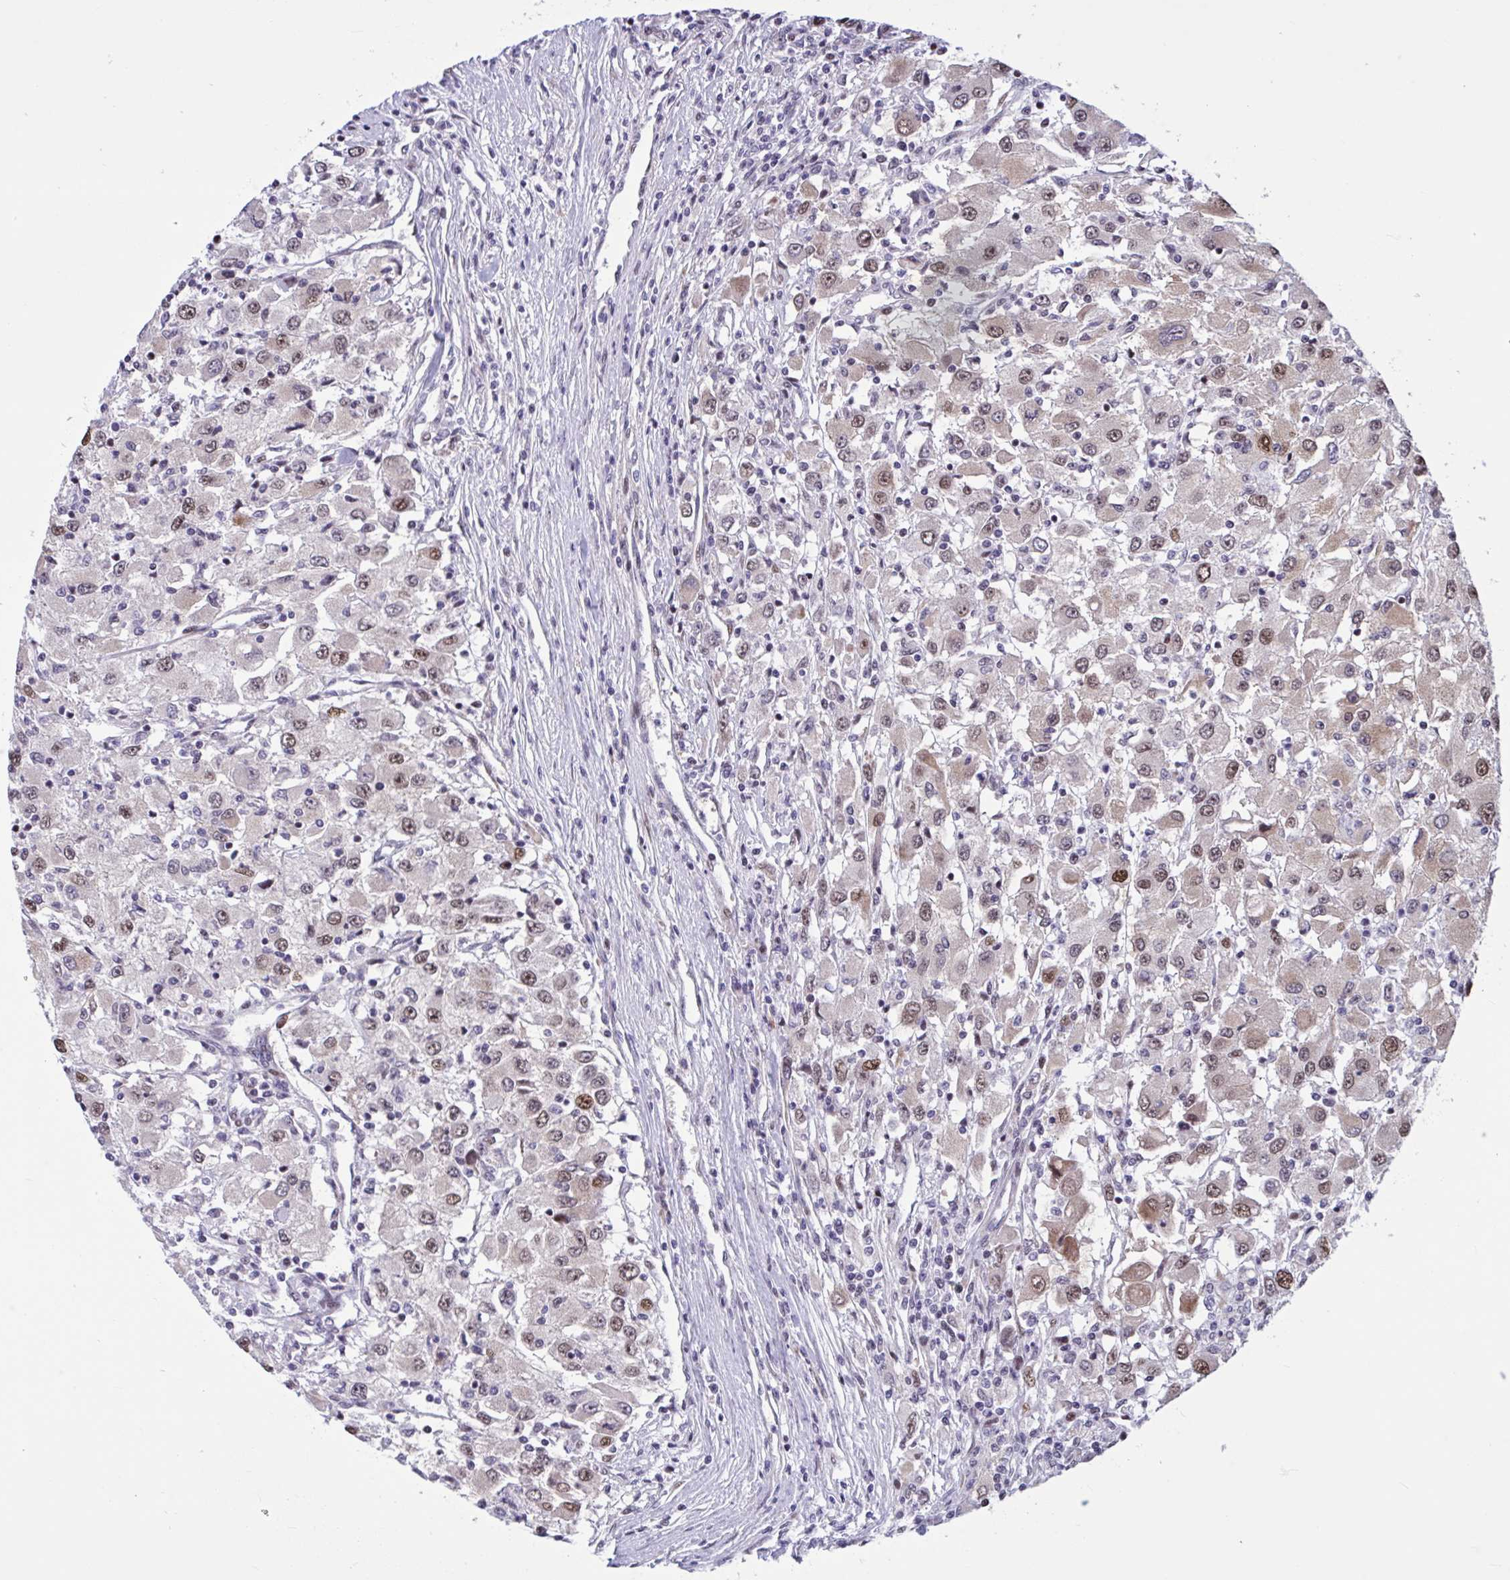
{"staining": {"intensity": "moderate", "quantity": ">75%", "location": "cytoplasmic/membranous,nuclear"}, "tissue": "renal cancer", "cell_type": "Tumor cells", "image_type": "cancer", "snomed": [{"axis": "morphology", "description": "Adenocarcinoma, NOS"}, {"axis": "topography", "description": "Kidney"}], "caption": "Renal cancer stained for a protein (brown) exhibits moderate cytoplasmic/membranous and nuclear positive expression in approximately >75% of tumor cells.", "gene": "RBL1", "patient": {"sex": "female", "age": 67}}